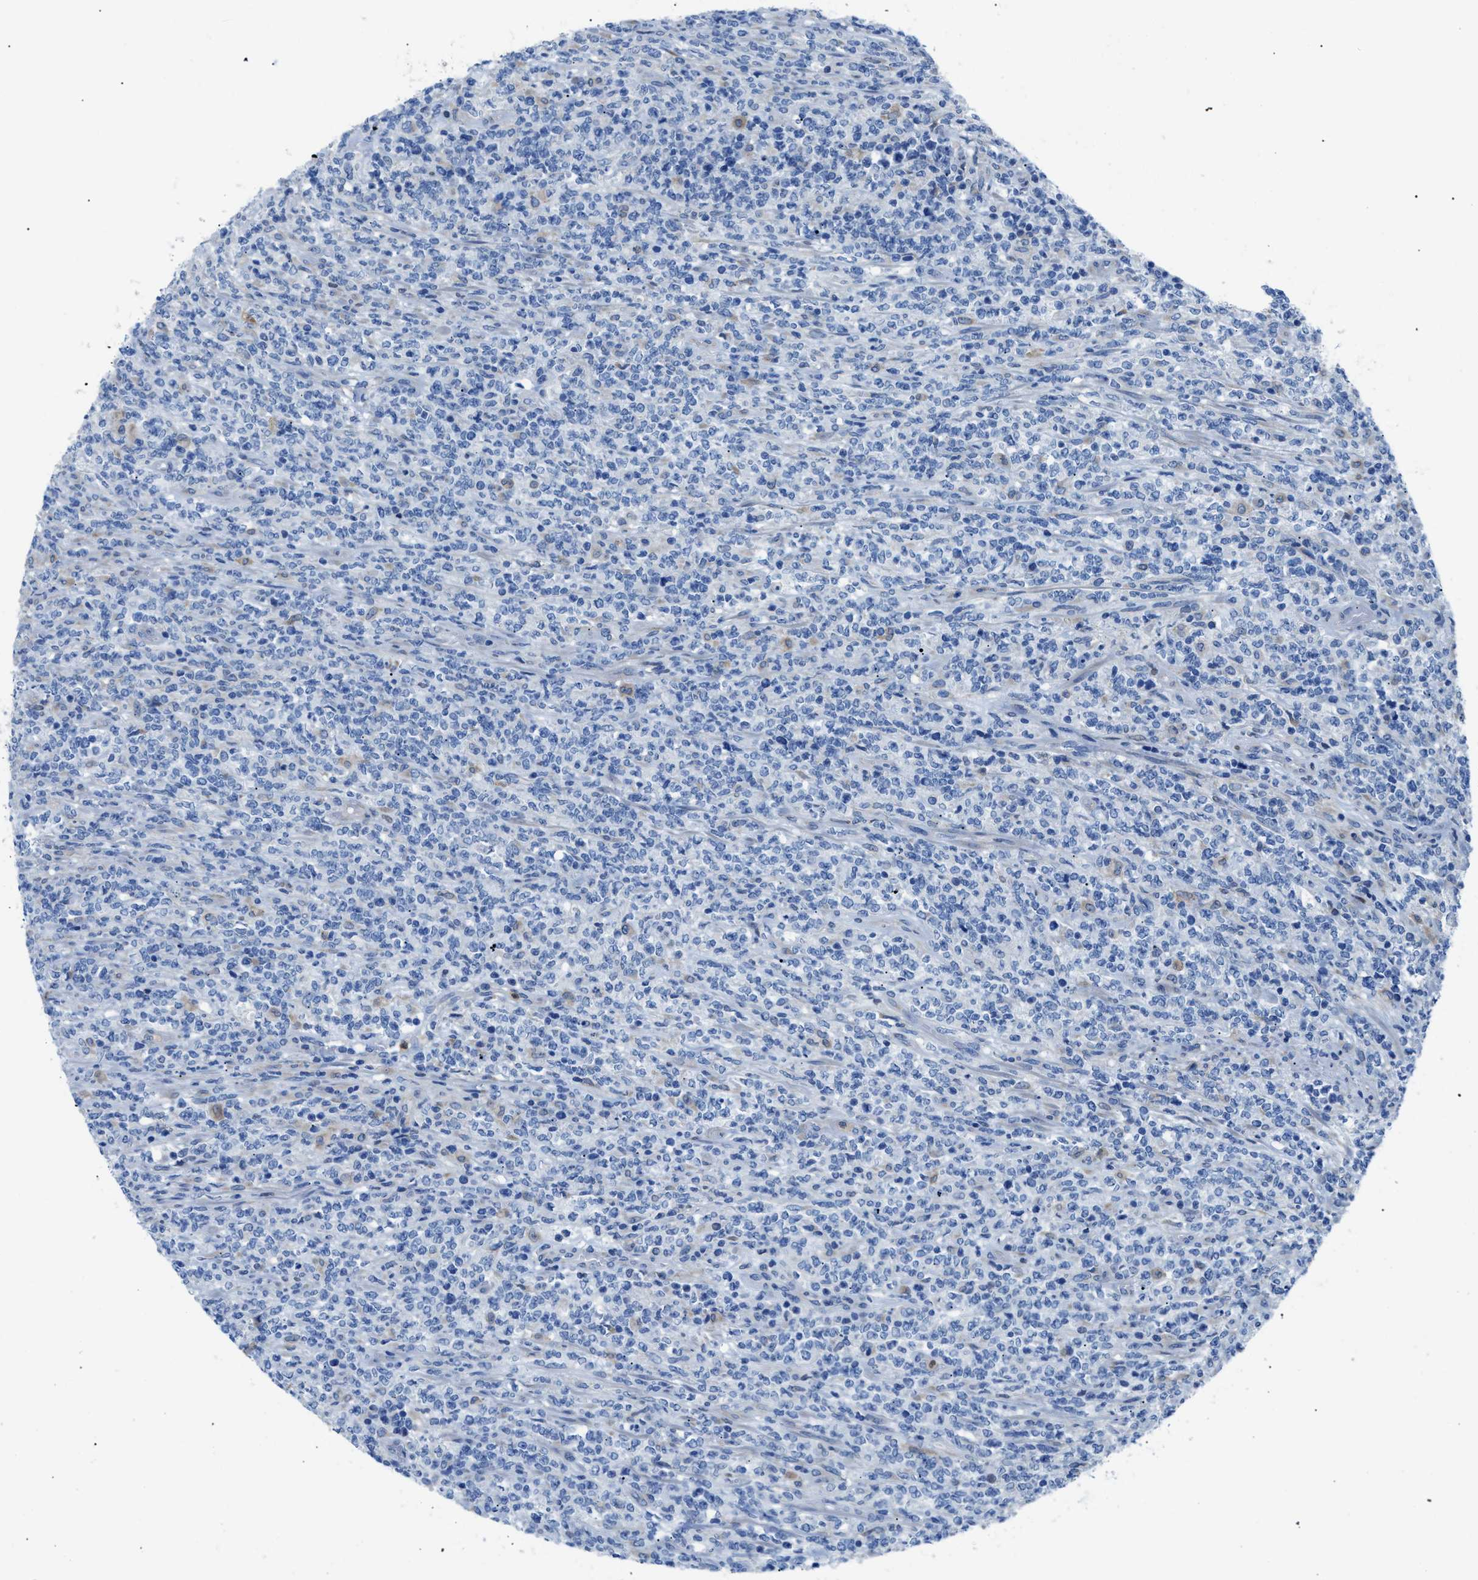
{"staining": {"intensity": "negative", "quantity": "none", "location": "none"}, "tissue": "lymphoma", "cell_type": "Tumor cells", "image_type": "cancer", "snomed": [{"axis": "morphology", "description": "Malignant lymphoma, non-Hodgkin's type, High grade"}, {"axis": "topography", "description": "Soft tissue"}], "caption": "The histopathology image demonstrates no significant positivity in tumor cells of high-grade malignant lymphoma, non-Hodgkin's type. The staining was performed using DAB (3,3'-diaminobenzidine) to visualize the protein expression in brown, while the nuclei were stained in blue with hematoxylin (Magnification: 20x).", "gene": "ITPR1", "patient": {"sex": "male", "age": 18}}